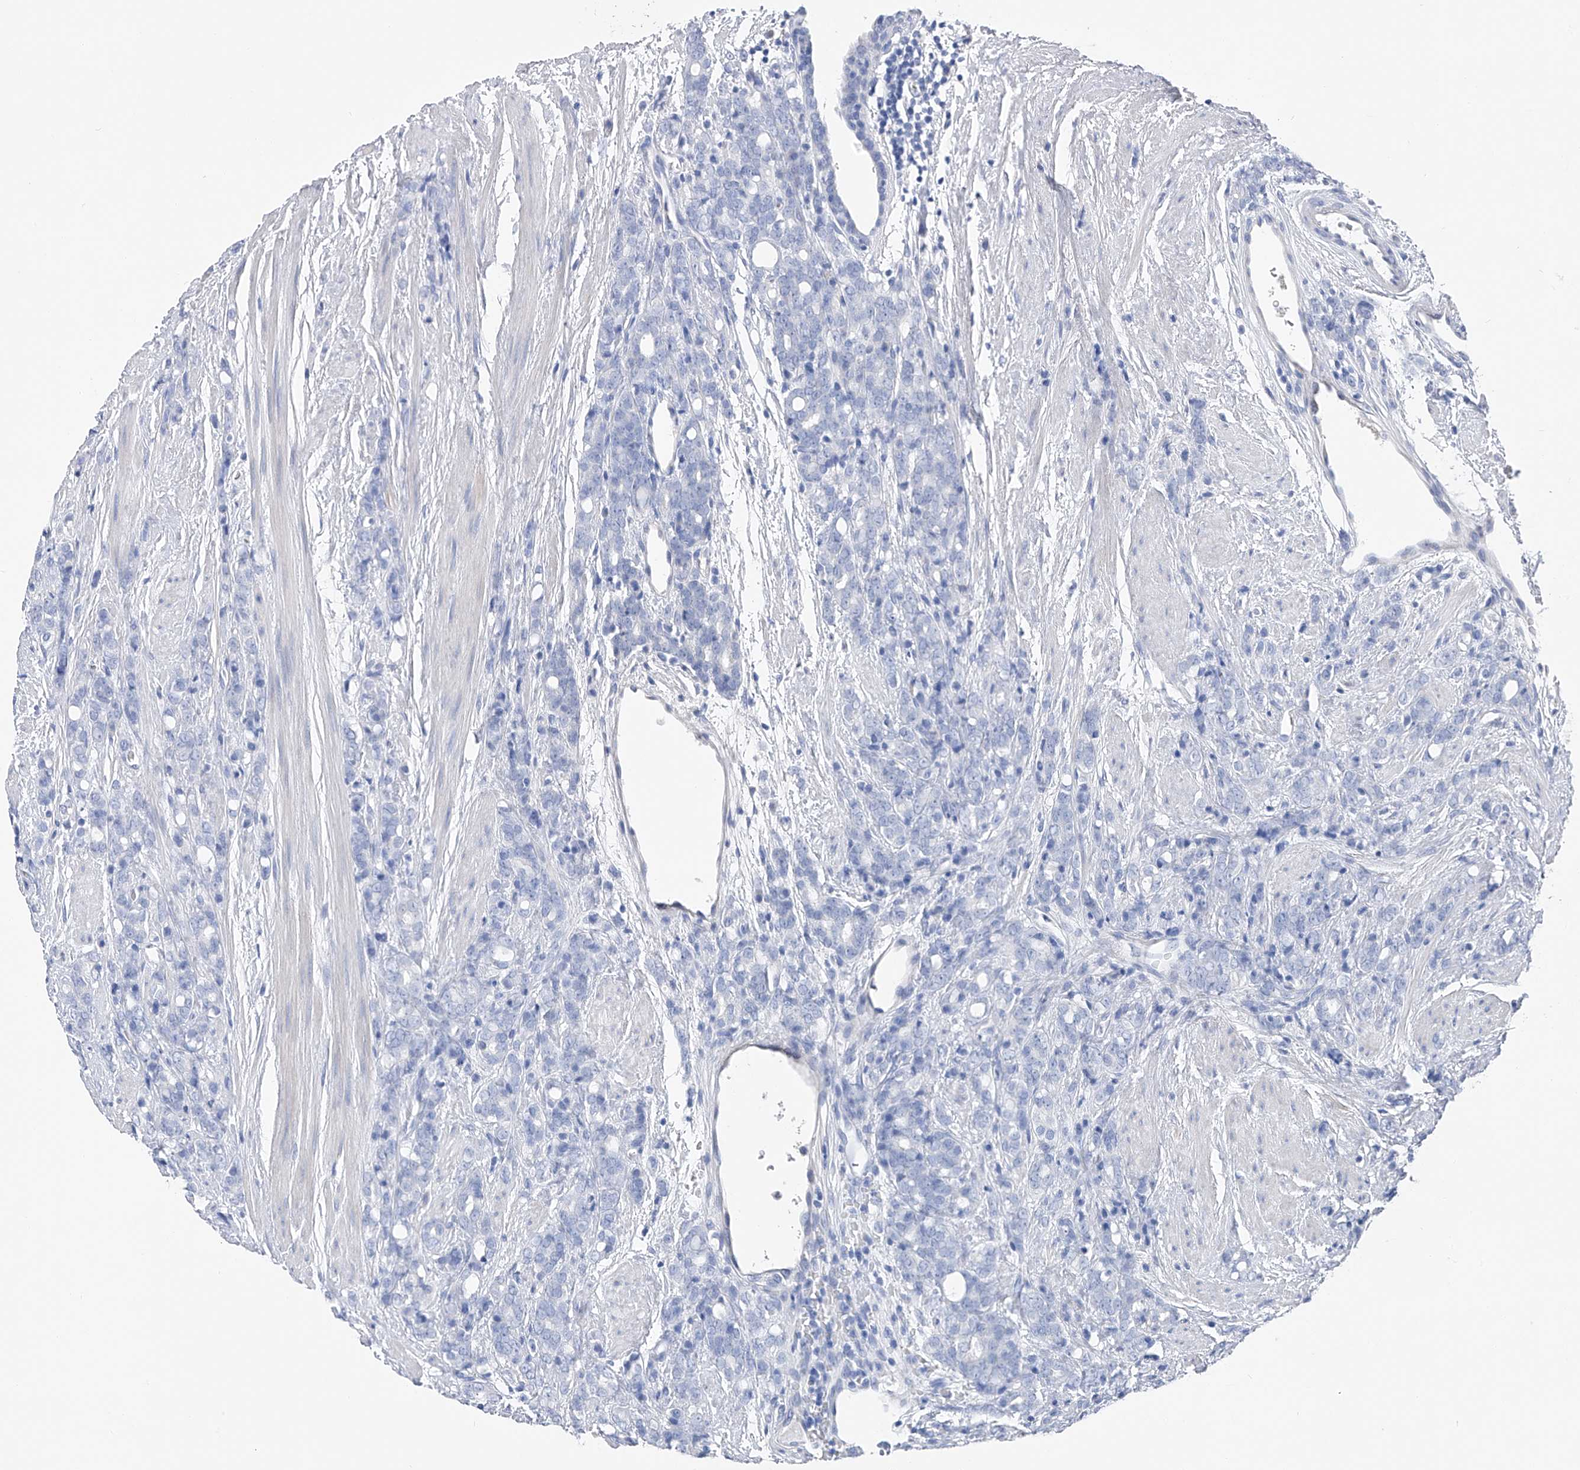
{"staining": {"intensity": "negative", "quantity": "none", "location": "none"}, "tissue": "prostate cancer", "cell_type": "Tumor cells", "image_type": "cancer", "snomed": [{"axis": "morphology", "description": "Adenocarcinoma, High grade"}, {"axis": "topography", "description": "Prostate"}], "caption": "Immunohistochemistry micrograph of prostate cancer stained for a protein (brown), which displays no positivity in tumor cells. (DAB IHC visualized using brightfield microscopy, high magnification).", "gene": "ADRA1A", "patient": {"sex": "male", "age": 62}}